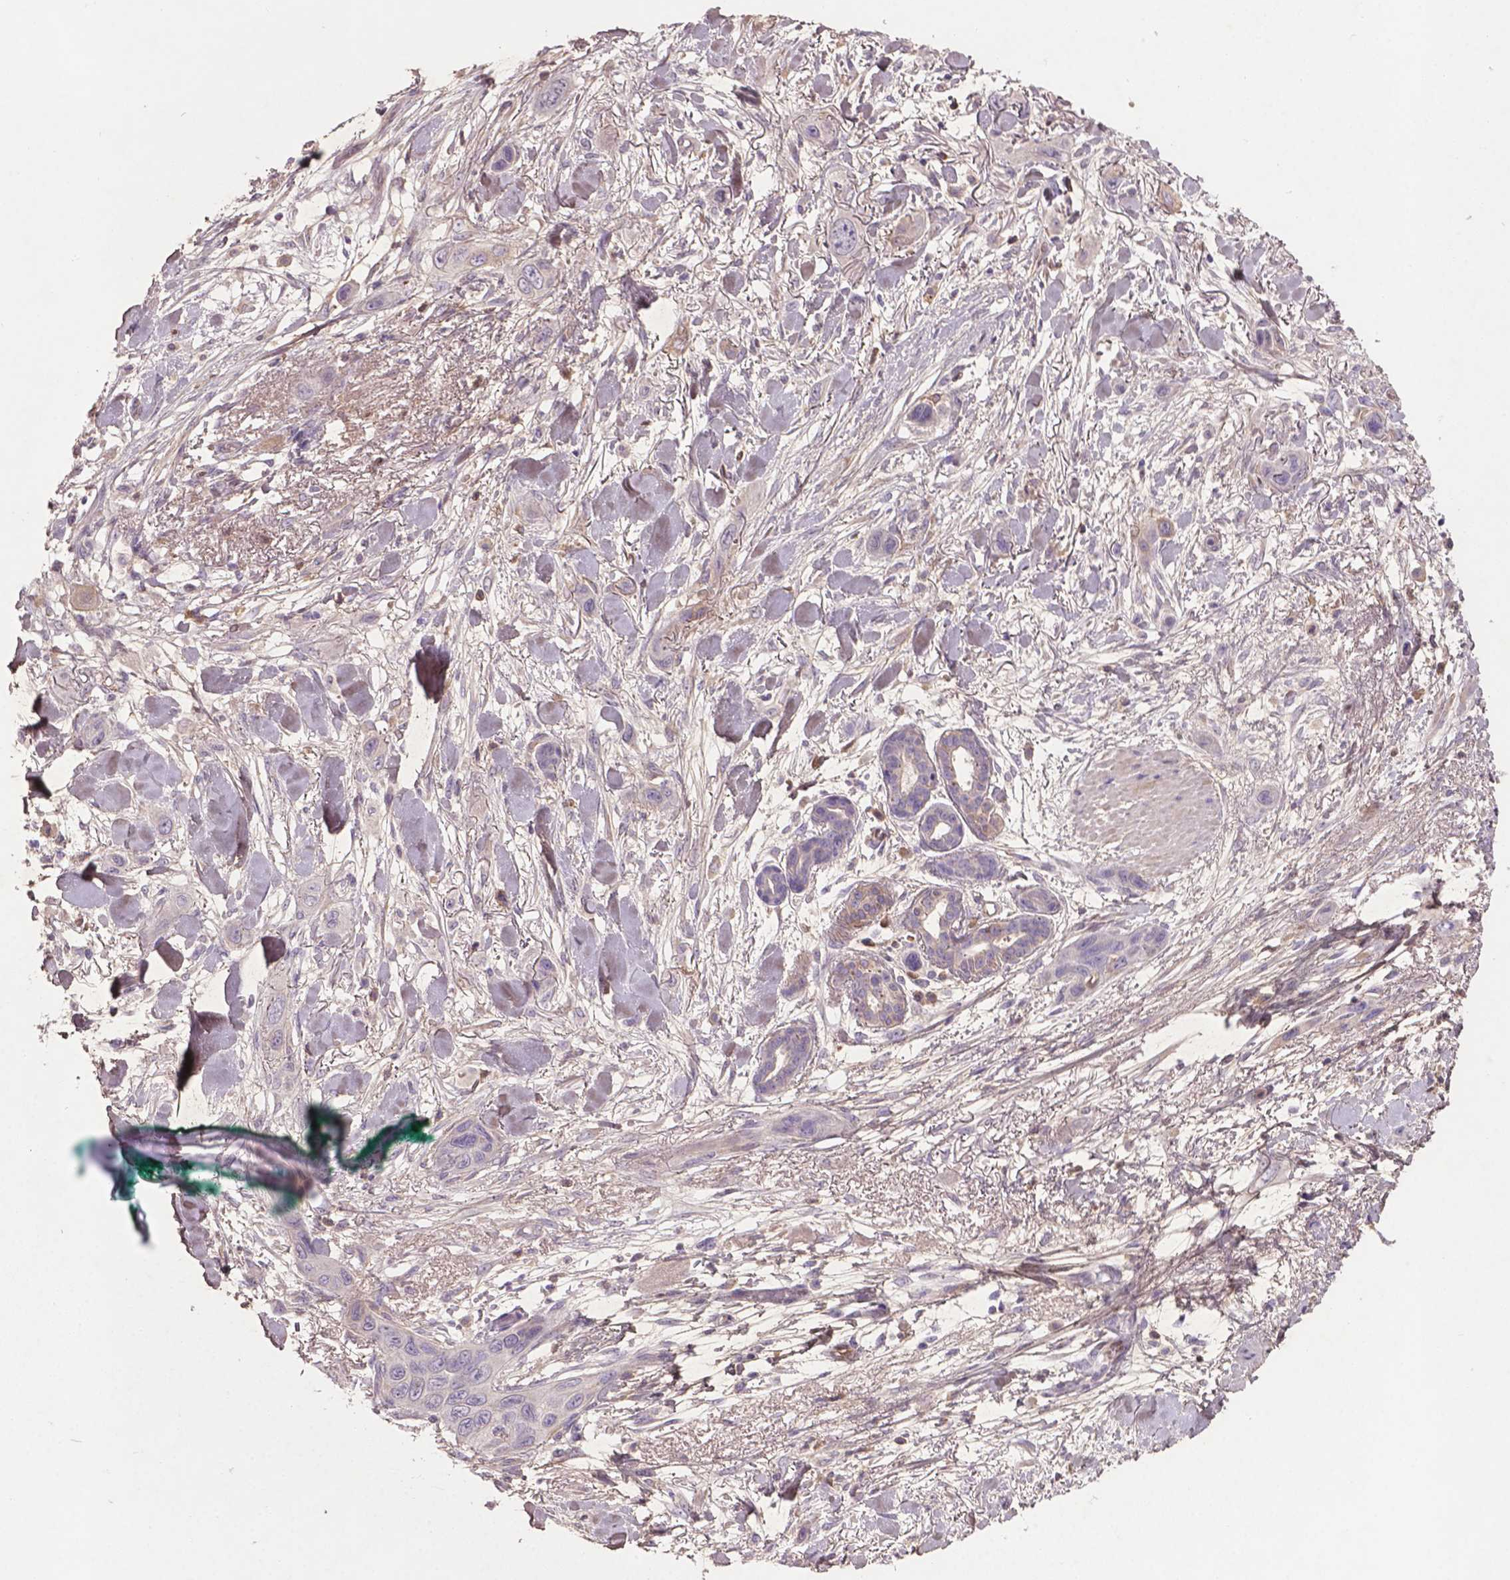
{"staining": {"intensity": "negative", "quantity": "none", "location": "none"}, "tissue": "skin cancer", "cell_type": "Tumor cells", "image_type": "cancer", "snomed": [{"axis": "morphology", "description": "Squamous cell carcinoma, NOS"}, {"axis": "topography", "description": "Skin"}], "caption": "A high-resolution histopathology image shows immunohistochemistry (IHC) staining of skin cancer, which displays no significant expression in tumor cells.", "gene": "SOX17", "patient": {"sex": "male", "age": 79}}